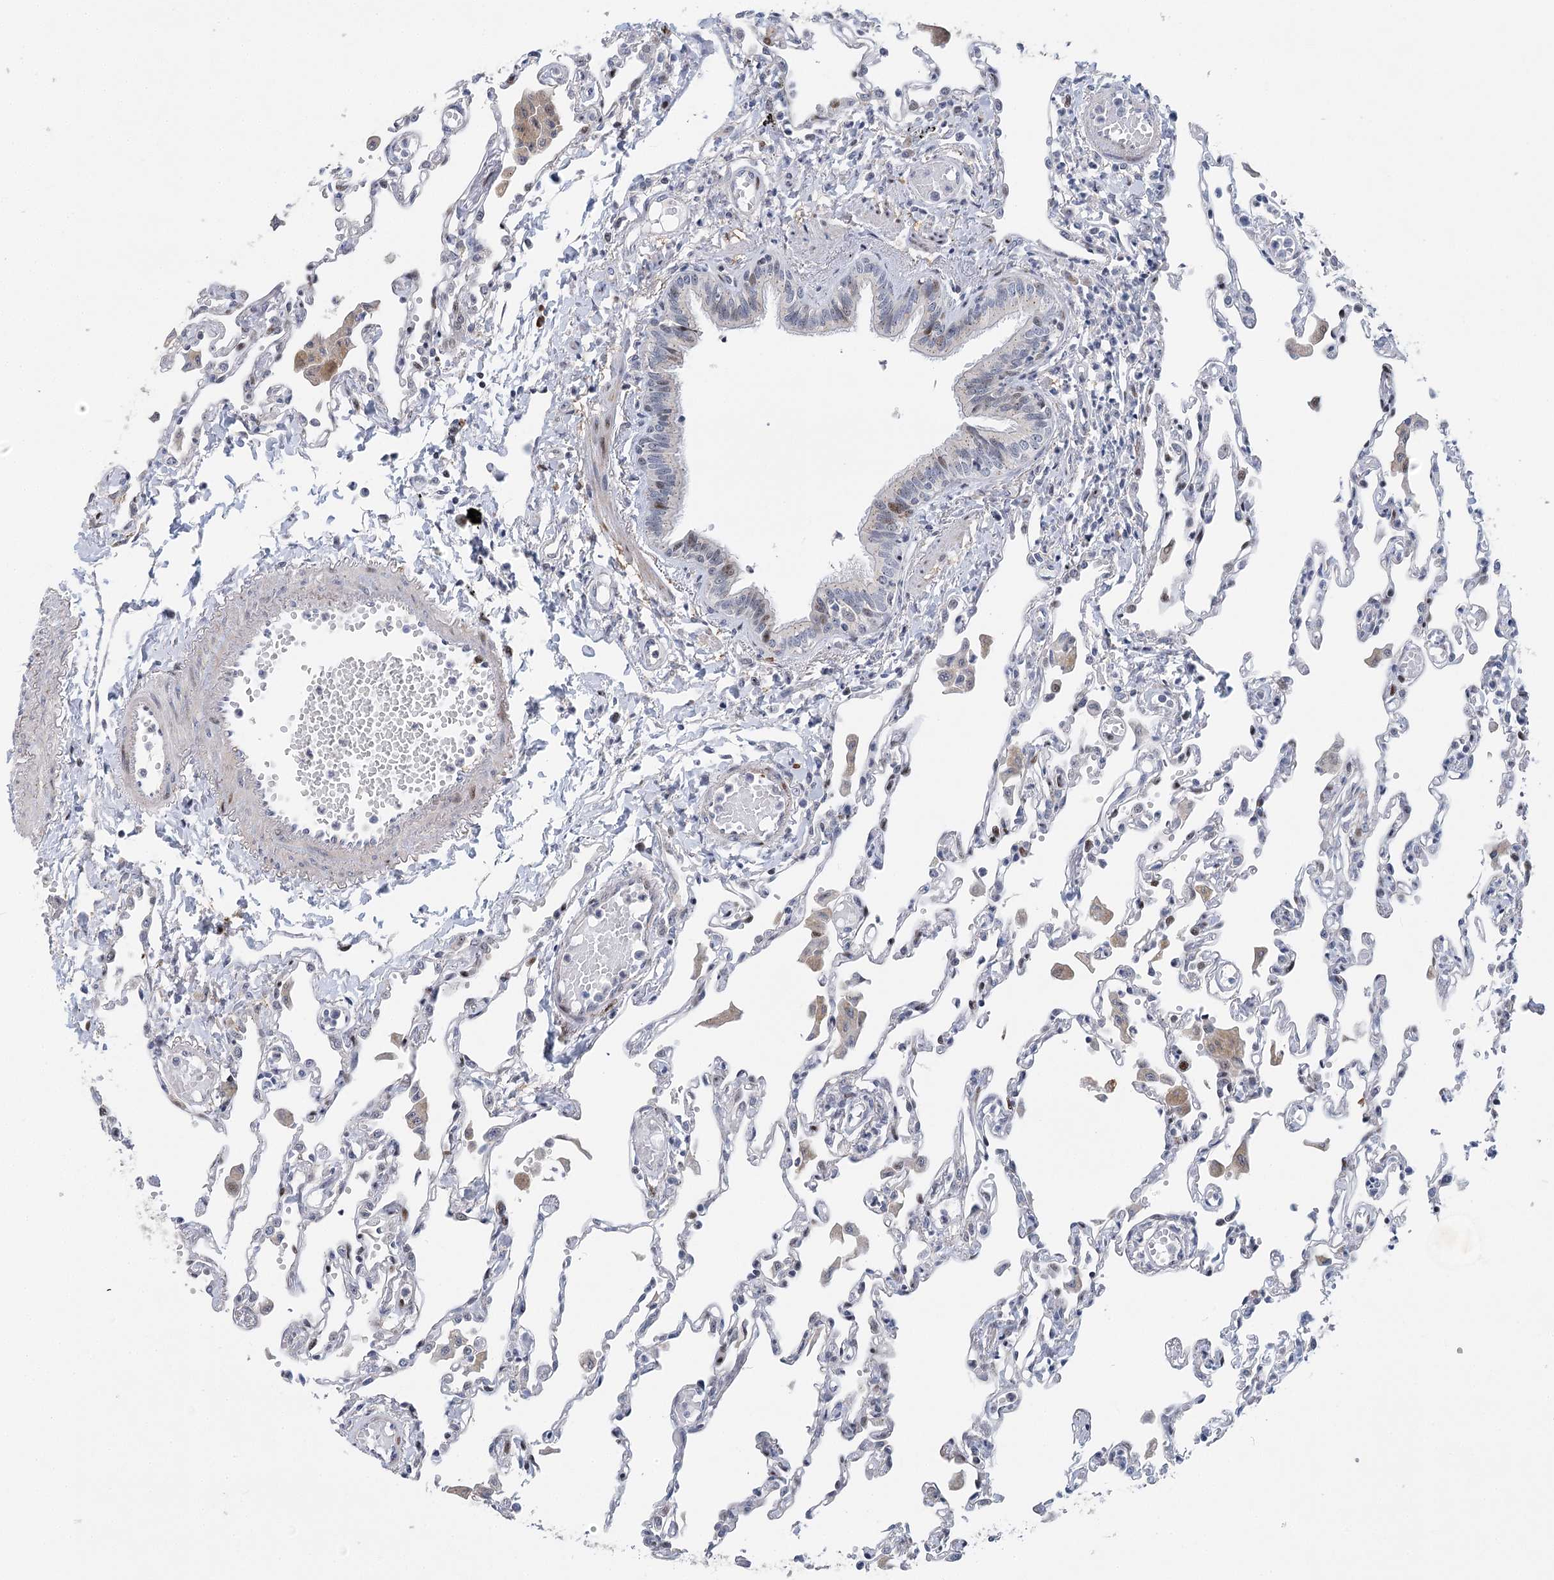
{"staining": {"intensity": "moderate", "quantity": "<25%", "location": "nuclear"}, "tissue": "lung", "cell_type": "Alveolar cells", "image_type": "normal", "snomed": [{"axis": "morphology", "description": "Normal tissue, NOS"}, {"axis": "topography", "description": "Bronchus"}, {"axis": "topography", "description": "Lung"}], "caption": "Brown immunohistochemical staining in normal human lung shows moderate nuclear expression in about <25% of alveolar cells. (IHC, brightfield microscopy, high magnification).", "gene": "CAMTA1", "patient": {"sex": "female", "age": 49}}